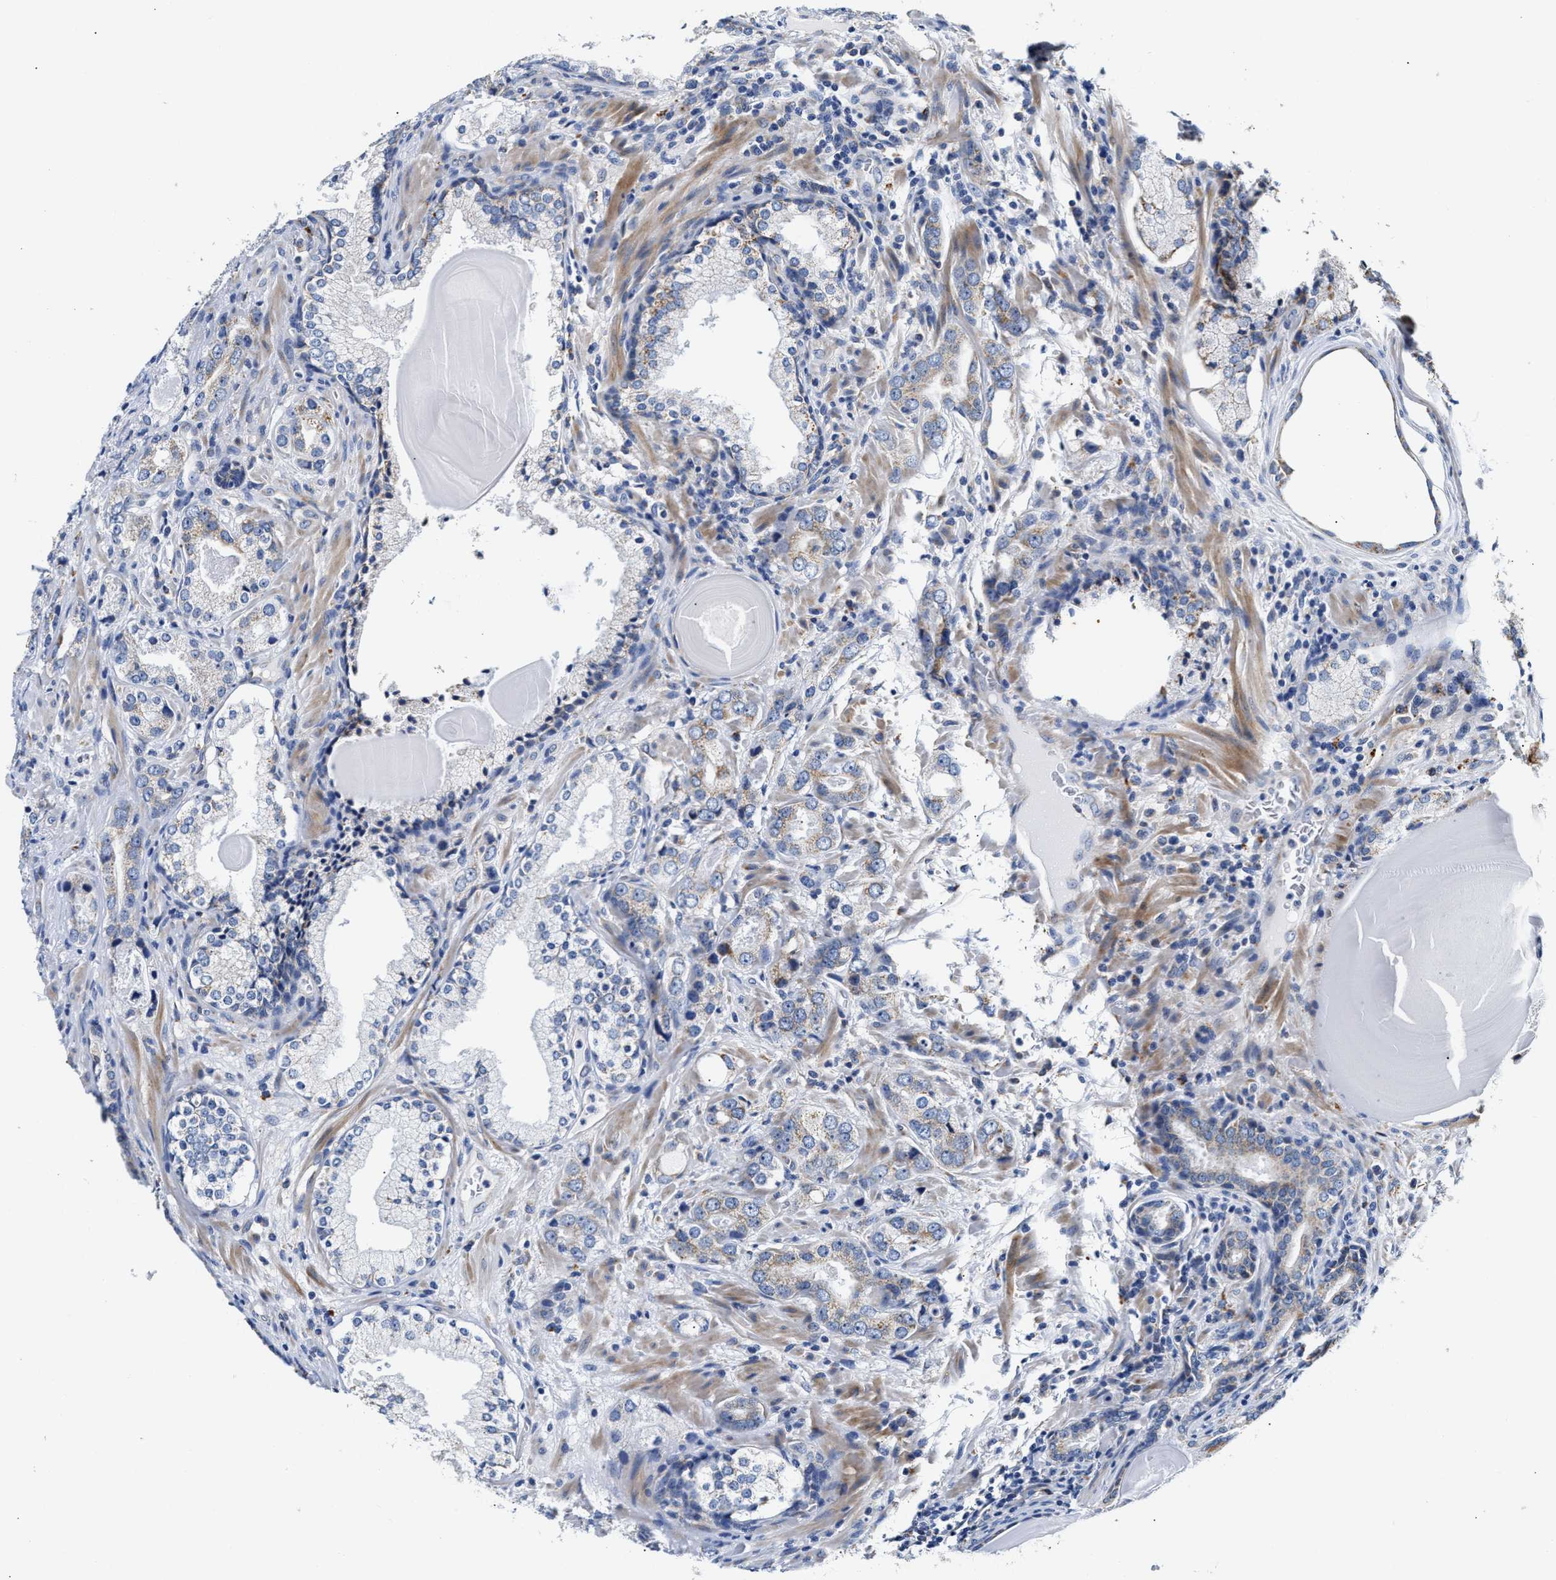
{"staining": {"intensity": "weak", "quantity": "25%-75%", "location": "cytoplasmic/membranous"}, "tissue": "prostate cancer", "cell_type": "Tumor cells", "image_type": "cancer", "snomed": [{"axis": "morphology", "description": "Adenocarcinoma, High grade"}, {"axis": "topography", "description": "Prostate"}], "caption": "Tumor cells display low levels of weak cytoplasmic/membranous positivity in about 25%-75% of cells in human adenocarcinoma (high-grade) (prostate). The protein of interest is shown in brown color, while the nuclei are stained blue.", "gene": "ACADVL", "patient": {"sex": "male", "age": 63}}